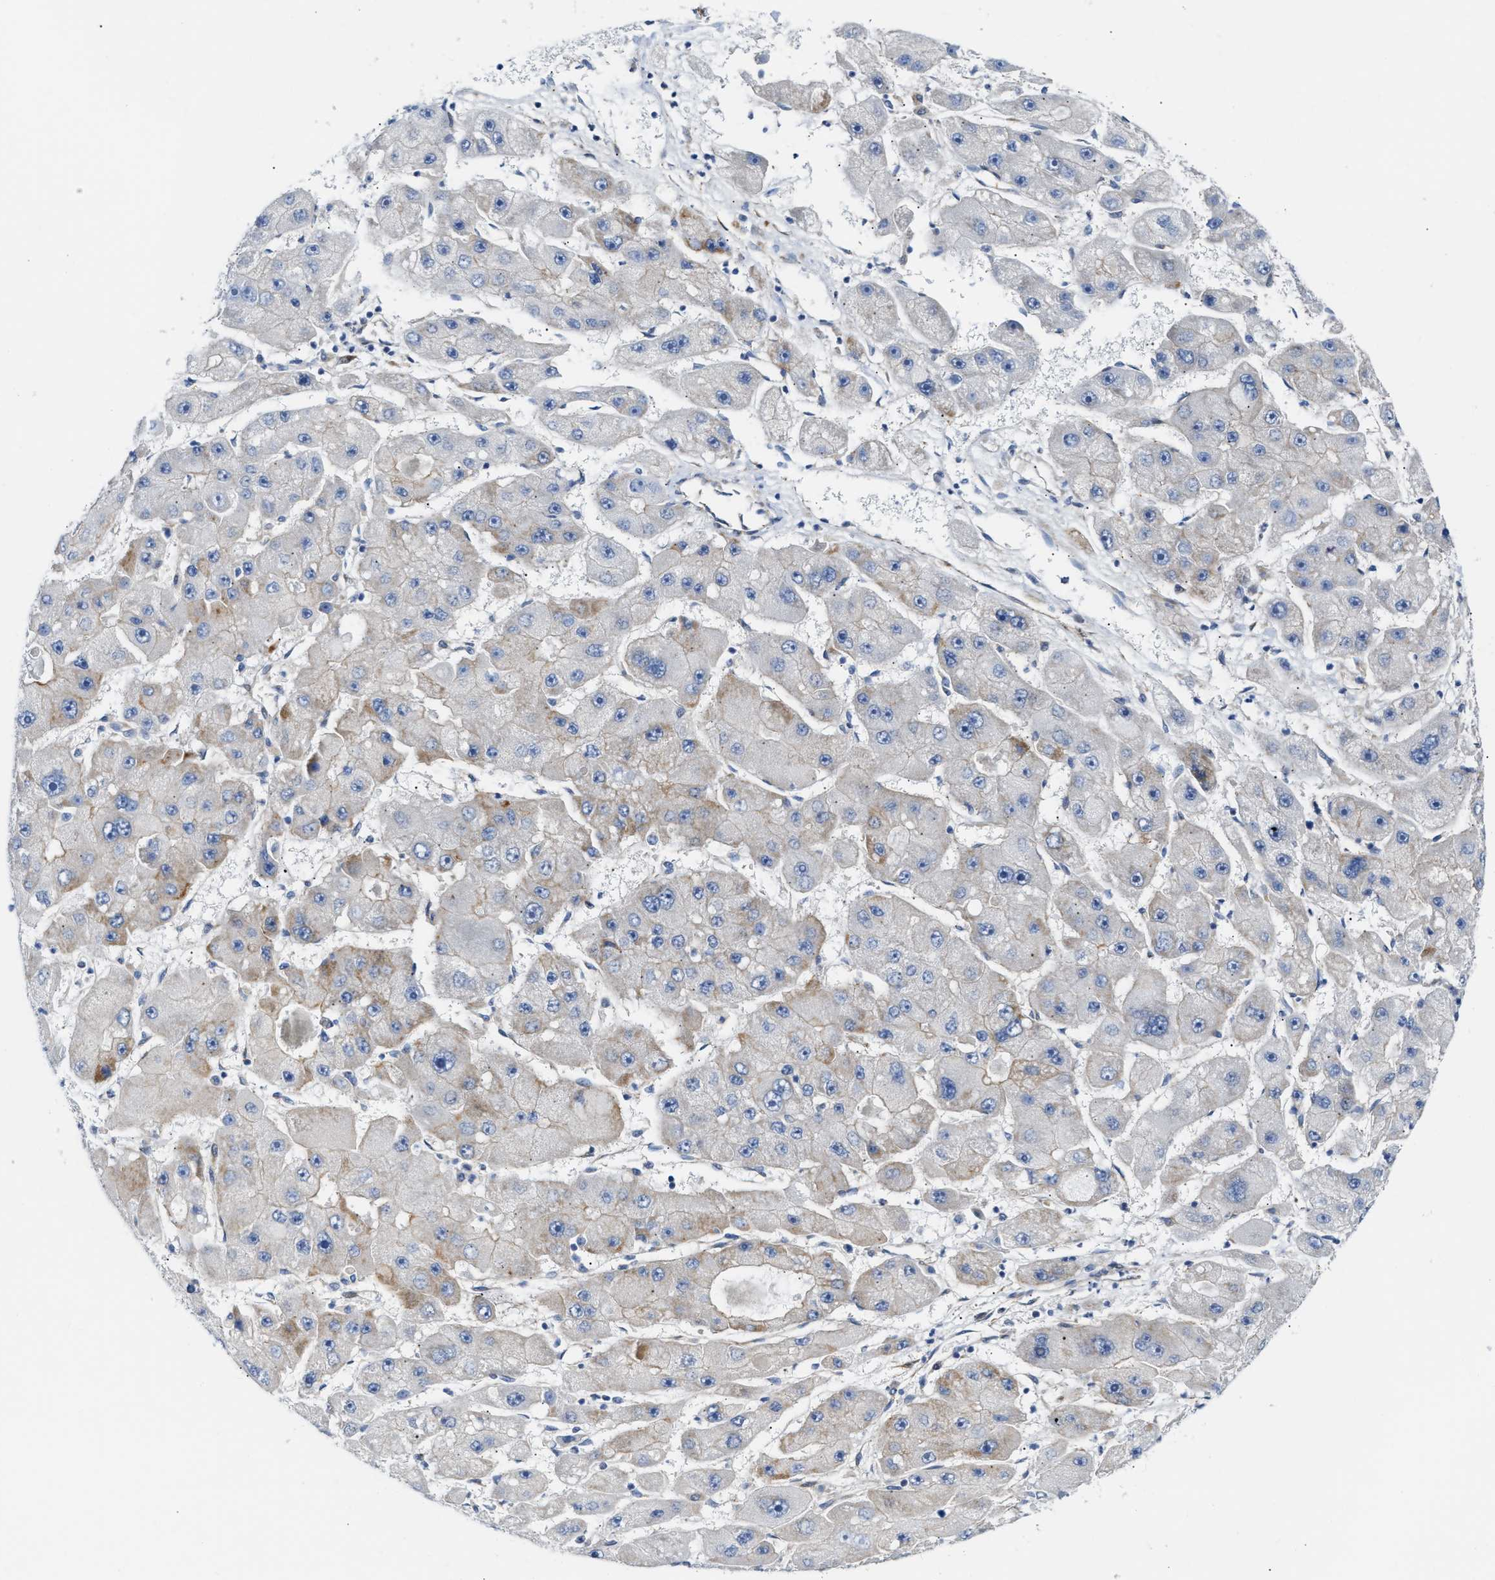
{"staining": {"intensity": "negative", "quantity": "none", "location": "none"}, "tissue": "liver cancer", "cell_type": "Tumor cells", "image_type": "cancer", "snomed": [{"axis": "morphology", "description": "Carcinoma, Hepatocellular, NOS"}, {"axis": "topography", "description": "Liver"}], "caption": "High magnification brightfield microscopy of liver hepatocellular carcinoma stained with DAB (3,3'-diaminobenzidine) (brown) and counterstained with hematoxylin (blue): tumor cells show no significant positivity.", "gene": "FHL1", "patient": {"sex": "female", "age": 61}}